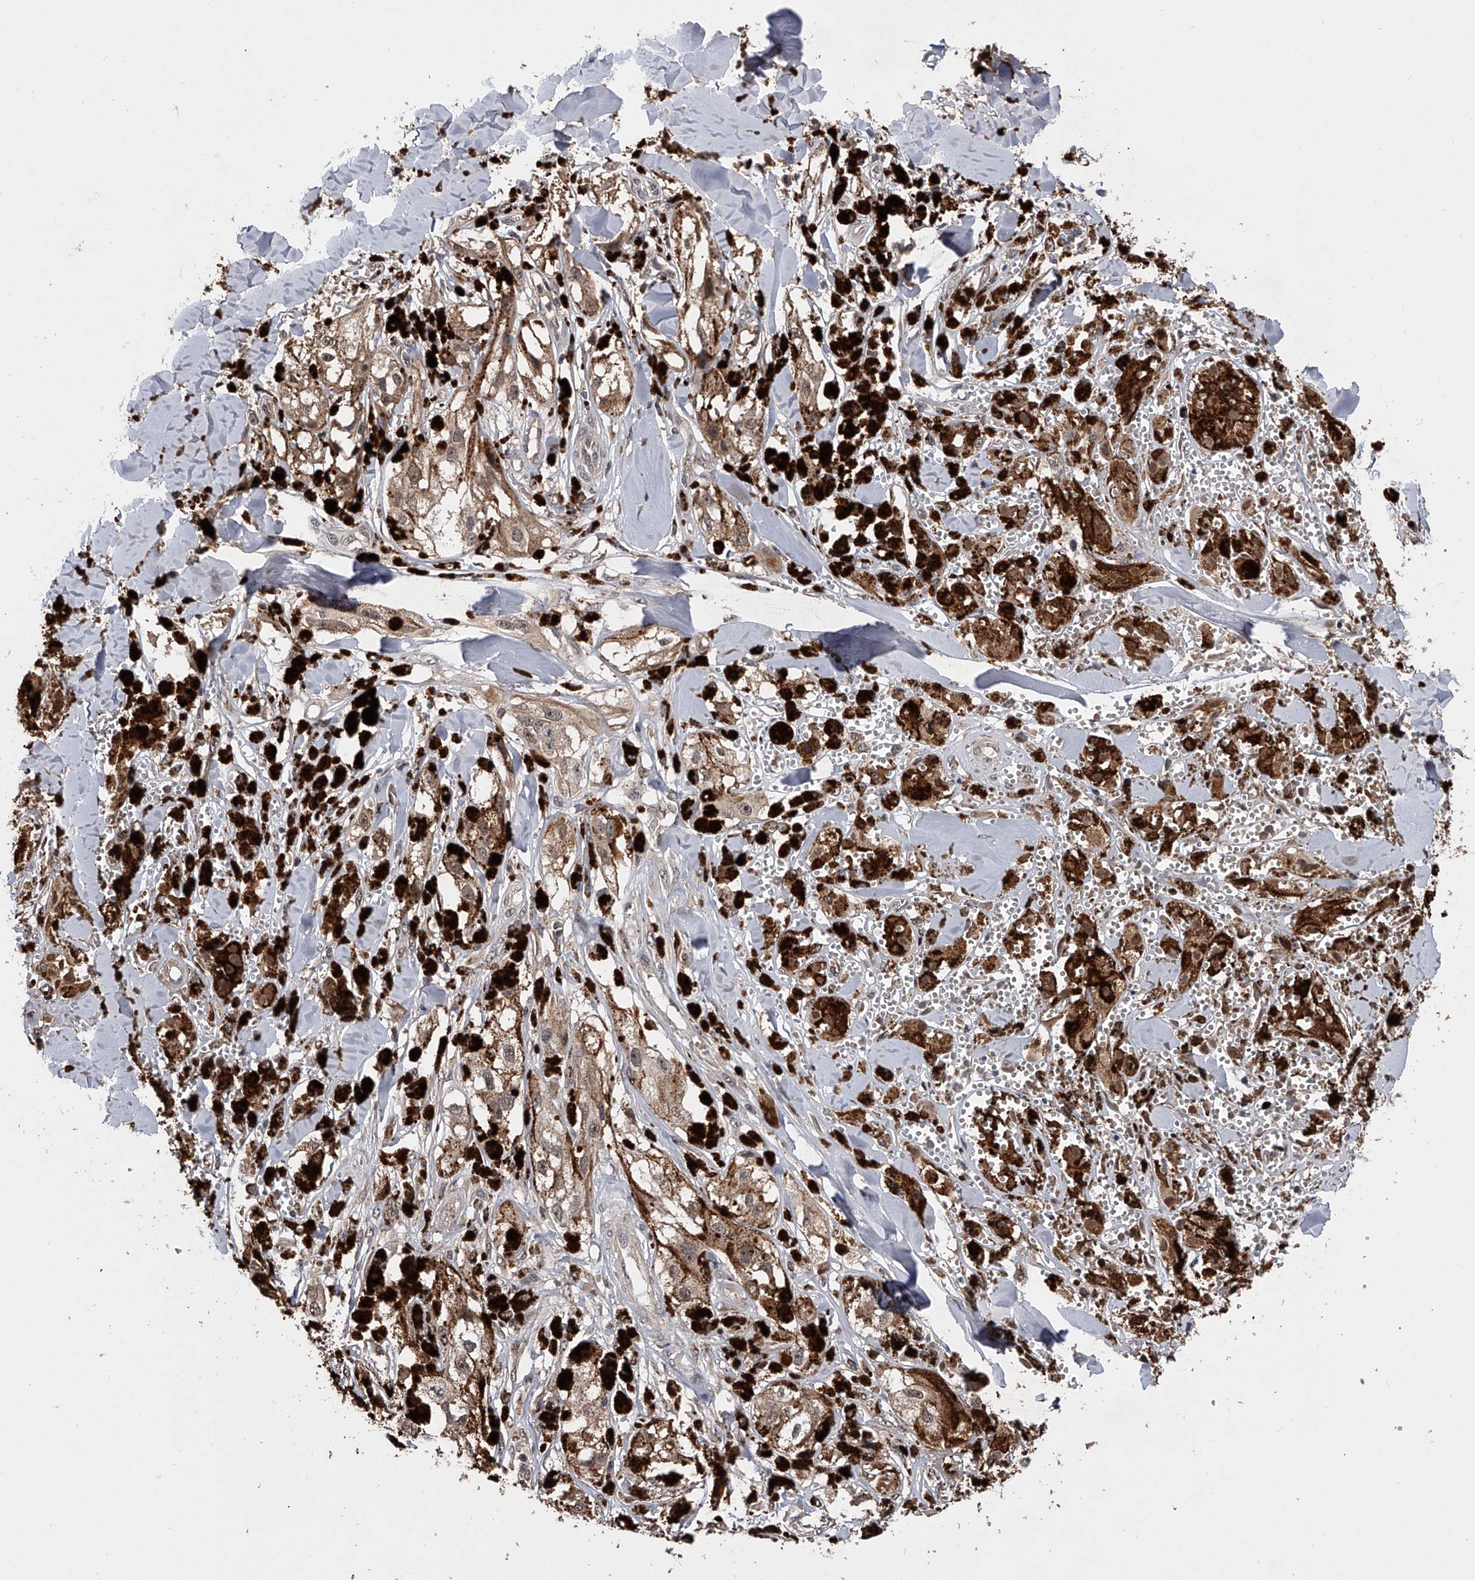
{"staining": {"intensity": "weak", "quantity": "25%-75%", "location": "cytoplasmic/membranous"}, "tissue": "melanoma", "cell_type": "Tumor cells", "image_type": "cancer", "snomed": [{"axis": "morphology", "description": "Malignant melanoma, NOS"}, {"axis": "topography", "description": "Skin"}], "caption": "A low amount of weak cytoplasmic/membranous expression is identified in about 25%-75% of tumor cells in melanoma tissue.", "gene": "EFCAB7", "patient": {"sex": "male", "age": 88}}